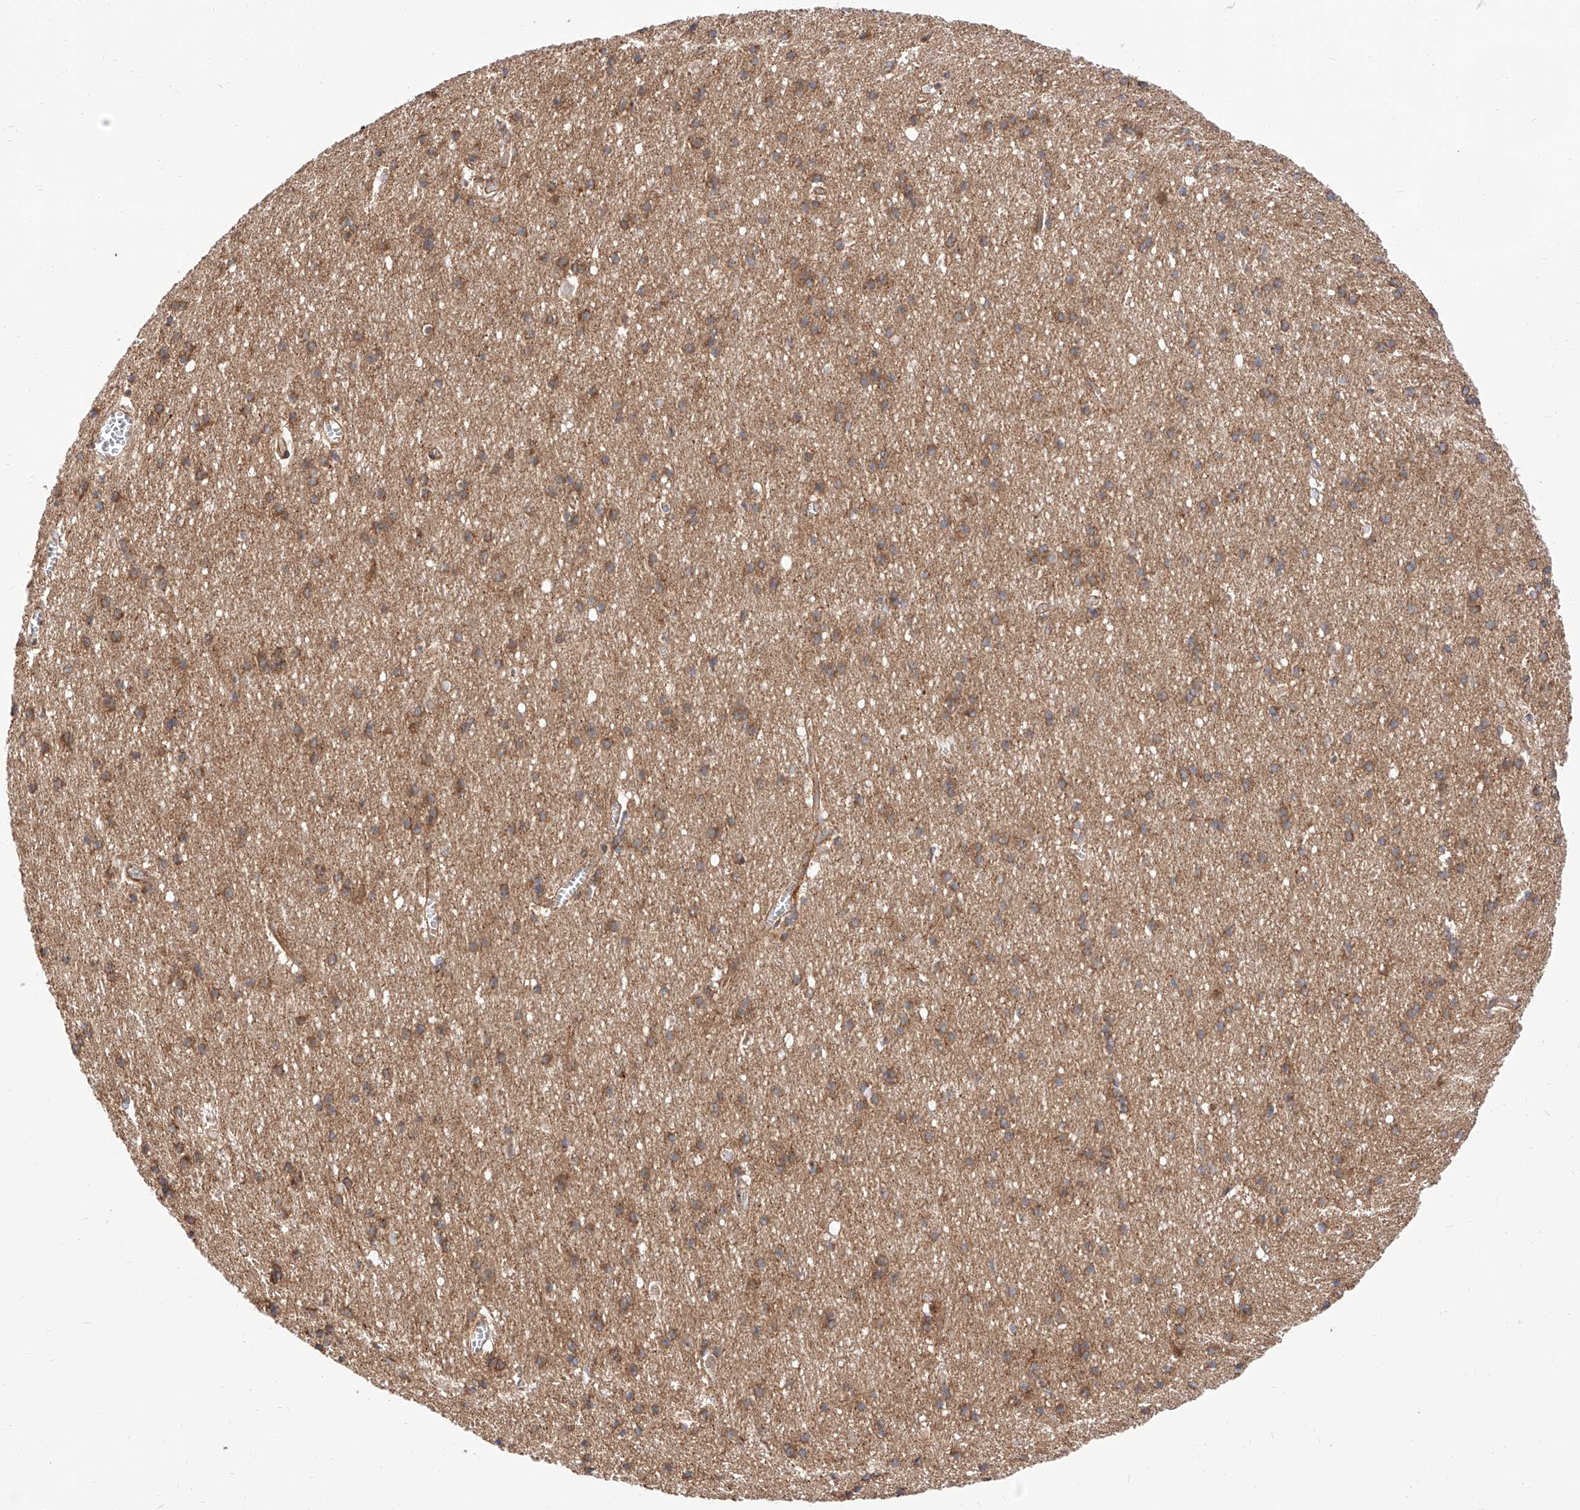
{"staining": {"intensity": "weak", "quantity": ">75%", "location": "cytoplasmic/membranous"}, "tissue": "cerebral cortex", "cell_type": "Endothelial cells", "image_type": "normal", "snomed": [{"axis": "morphology", "description": "Normal tissue, NOS"}, {"axis": "topography", "description": "Cerebral cortex"}], "caption": "This is a photomicrograph of immunohistochemistry (IHC) staining of benign cerebral cortex, which shows weak staining in the cytoplasmic/membranous of endothelial cells.", "gene": "ISCA2", "patient": {"sex": "male", "age": 54}}